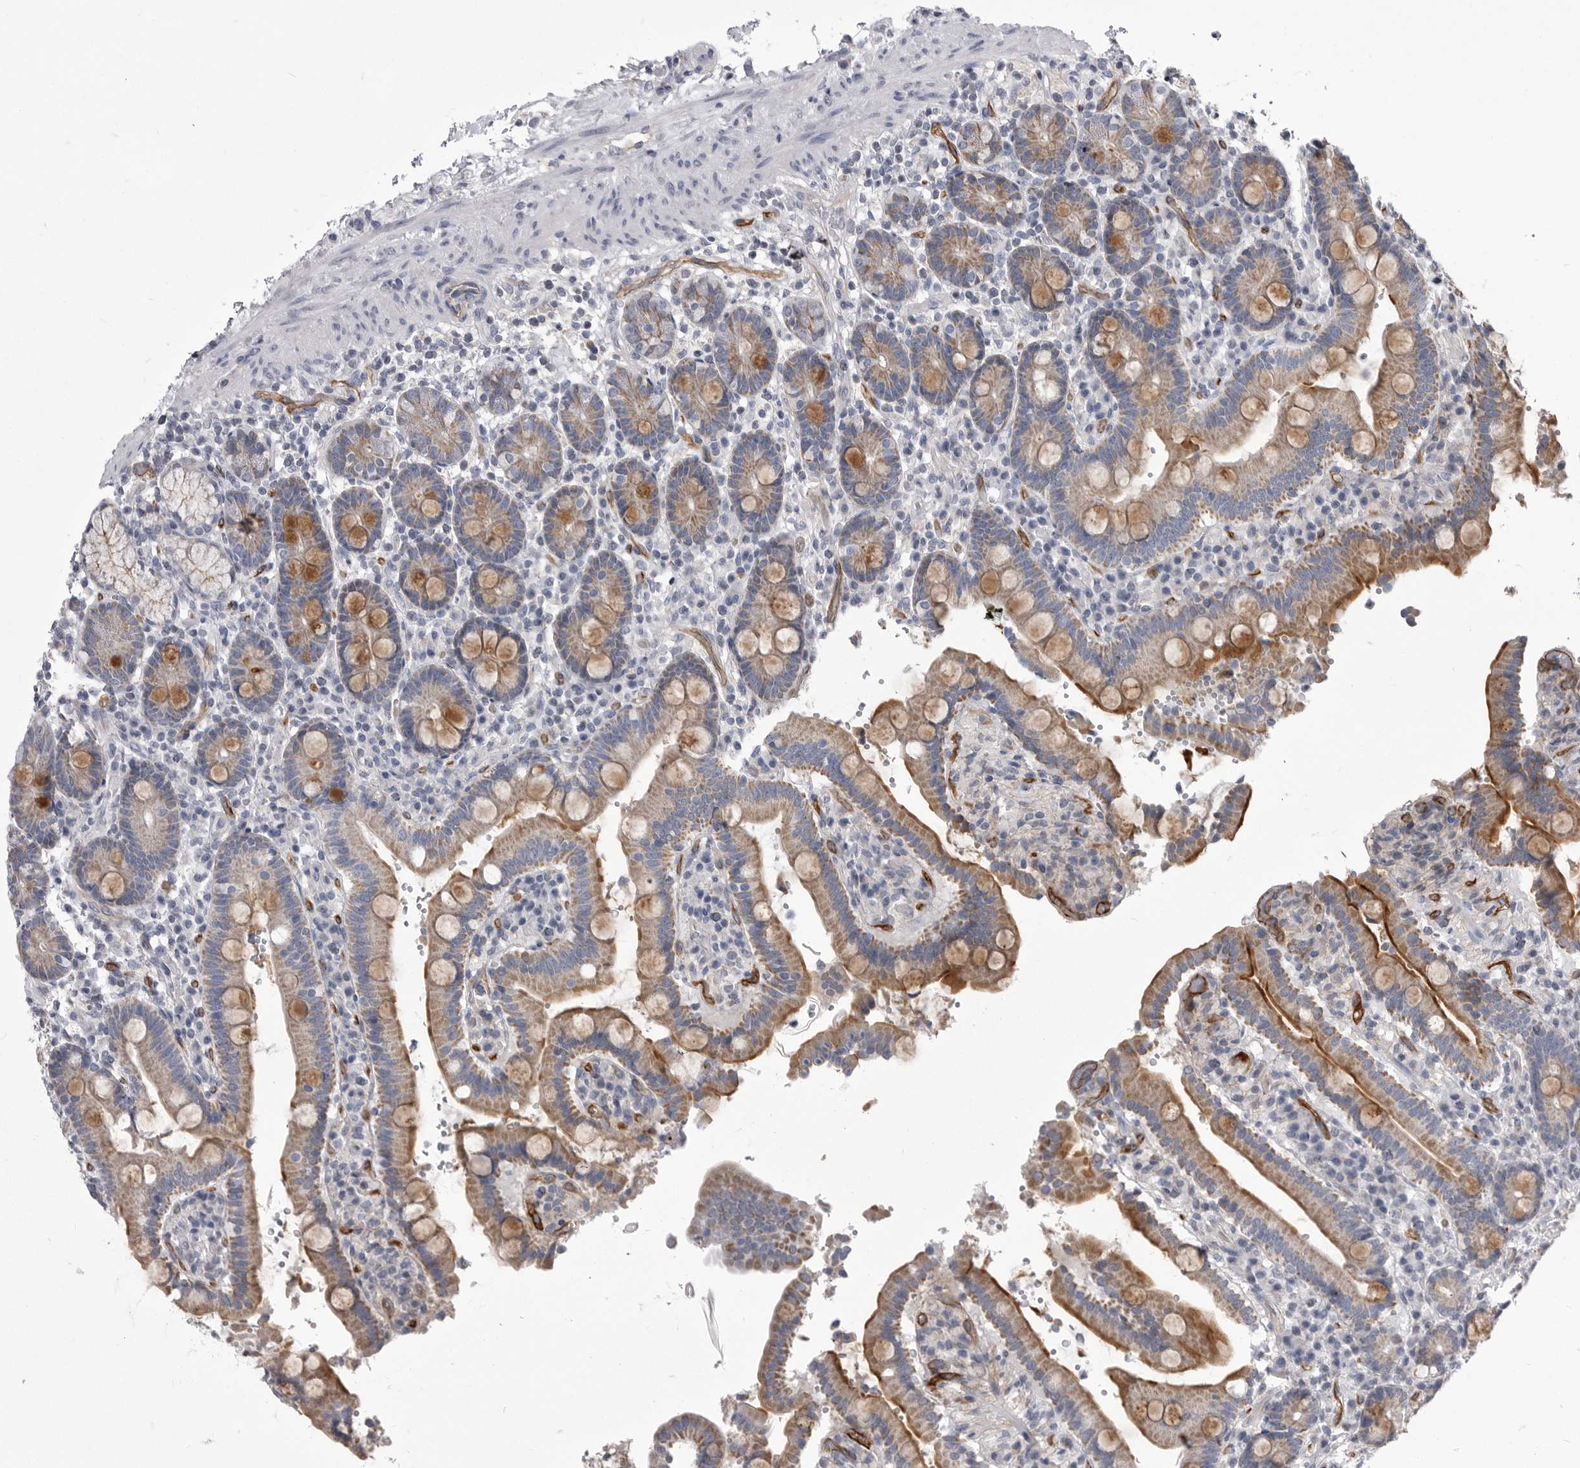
{"staining": {"intensity": "strong", "quantity": ">75%", "location": "cytoplasmic/membranous"}, "tissue": "duodenum", "cell_type": "Glandular cells", "image_type": "normal", "snomed": [{"axis": "morphology", "description": "Normal tissue, NOS"}, {"axis": "topography", "description": "Small intestine, NOS"}], "caption": "Duodenum stained with DAB (3,3'-diaminobenzidine) IHC shows high levels of strong cytoplasmic/membranous positivity in approximately >75% of glandular cells.", "gene": "OPLAH", "patient": {"sex": "female", "age": 71}}